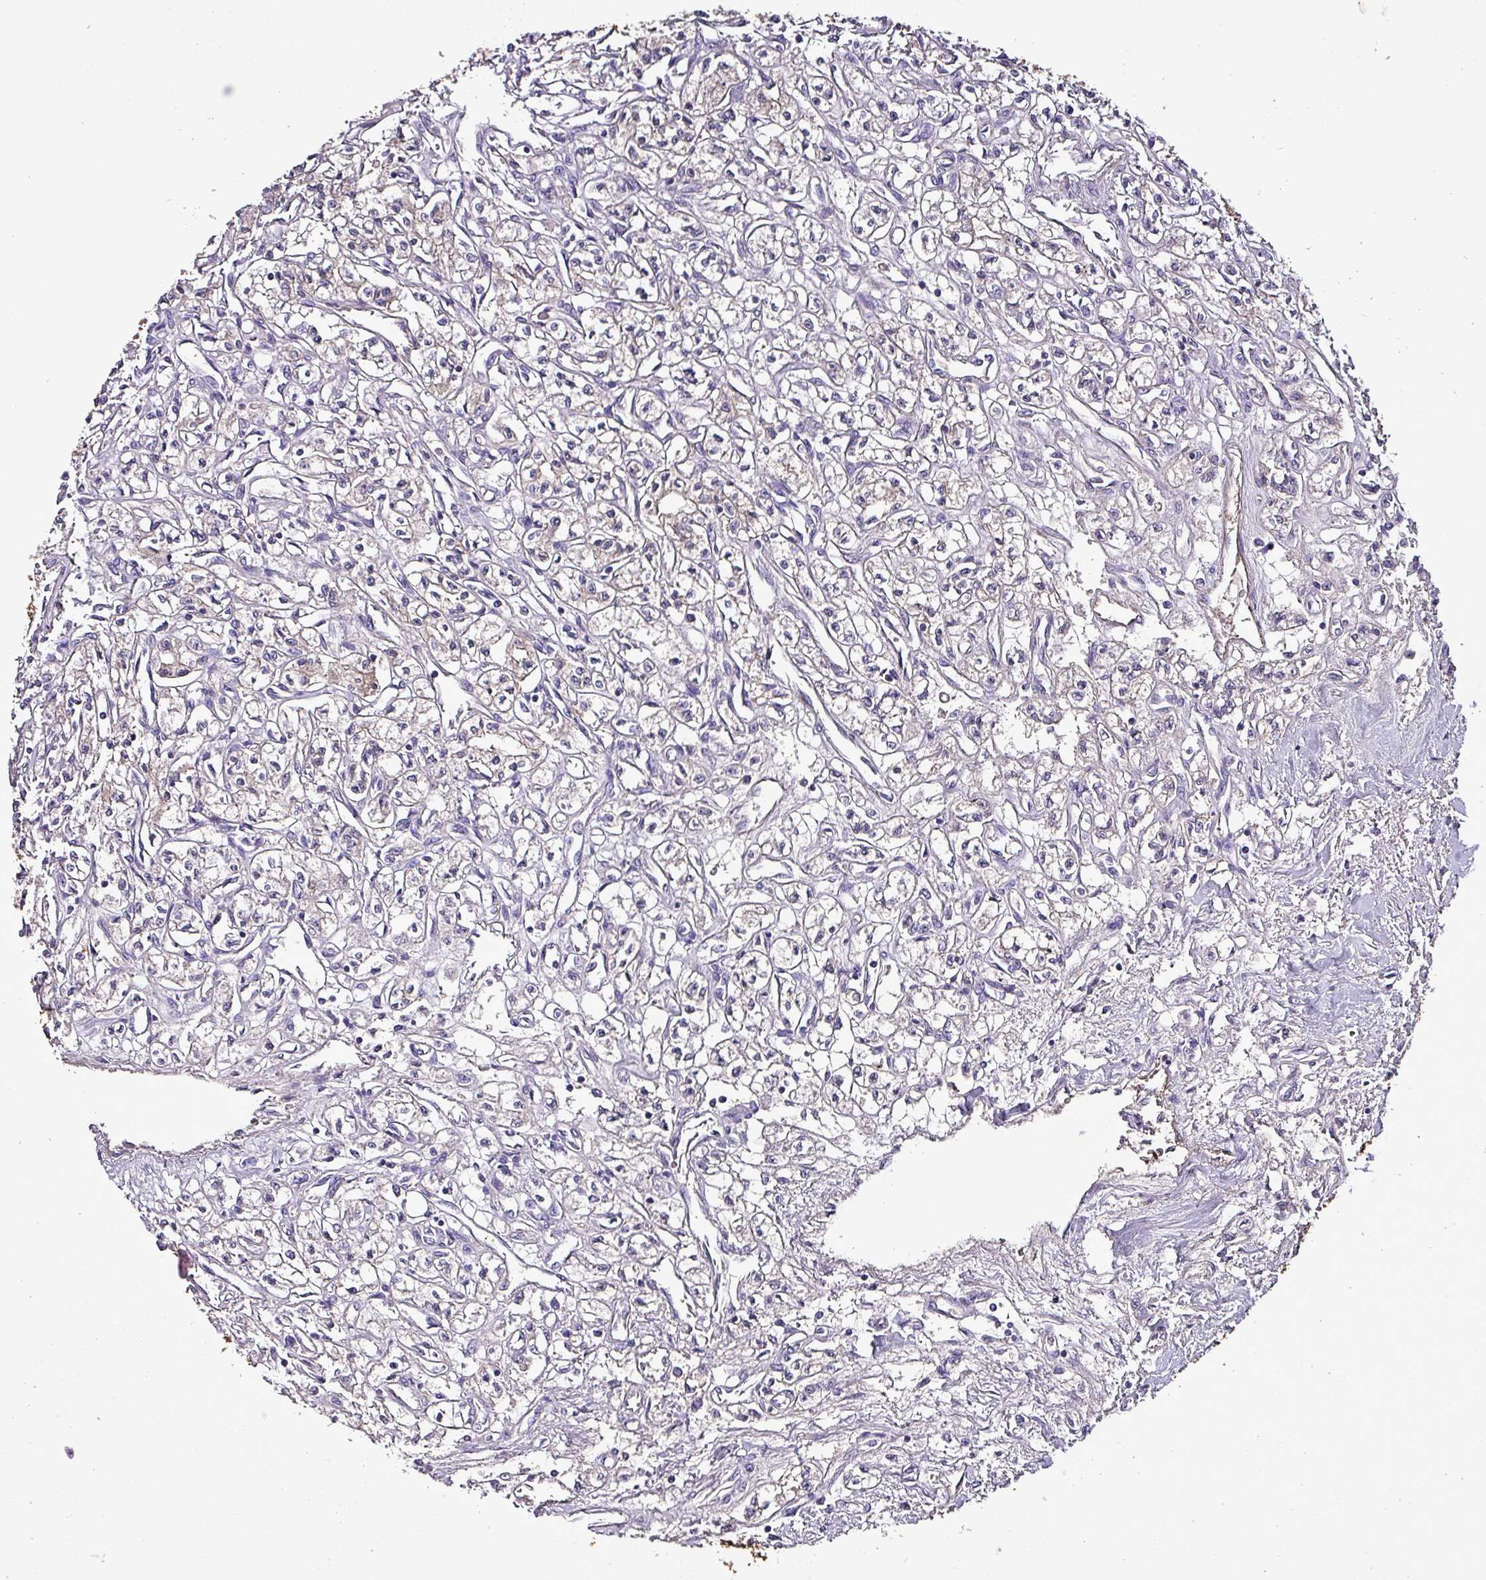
{"staining": {"intensity": "negative", "quantity": "none", "location": "none"}, "tissue": "renal cancer", "cell_type": "Tumor cells", "image_type": "cancer", "snomed": [{"axis": "morphology", "description": "Adenocarcinoma, NOS"}, {"axis": "topography", "description": "Kidney"}], "caption": "Tumor cells are negative for protein expression in human renal adenocarcinoma.", "gene": "HP", "patient": {"sex": "male", "age": 56}}